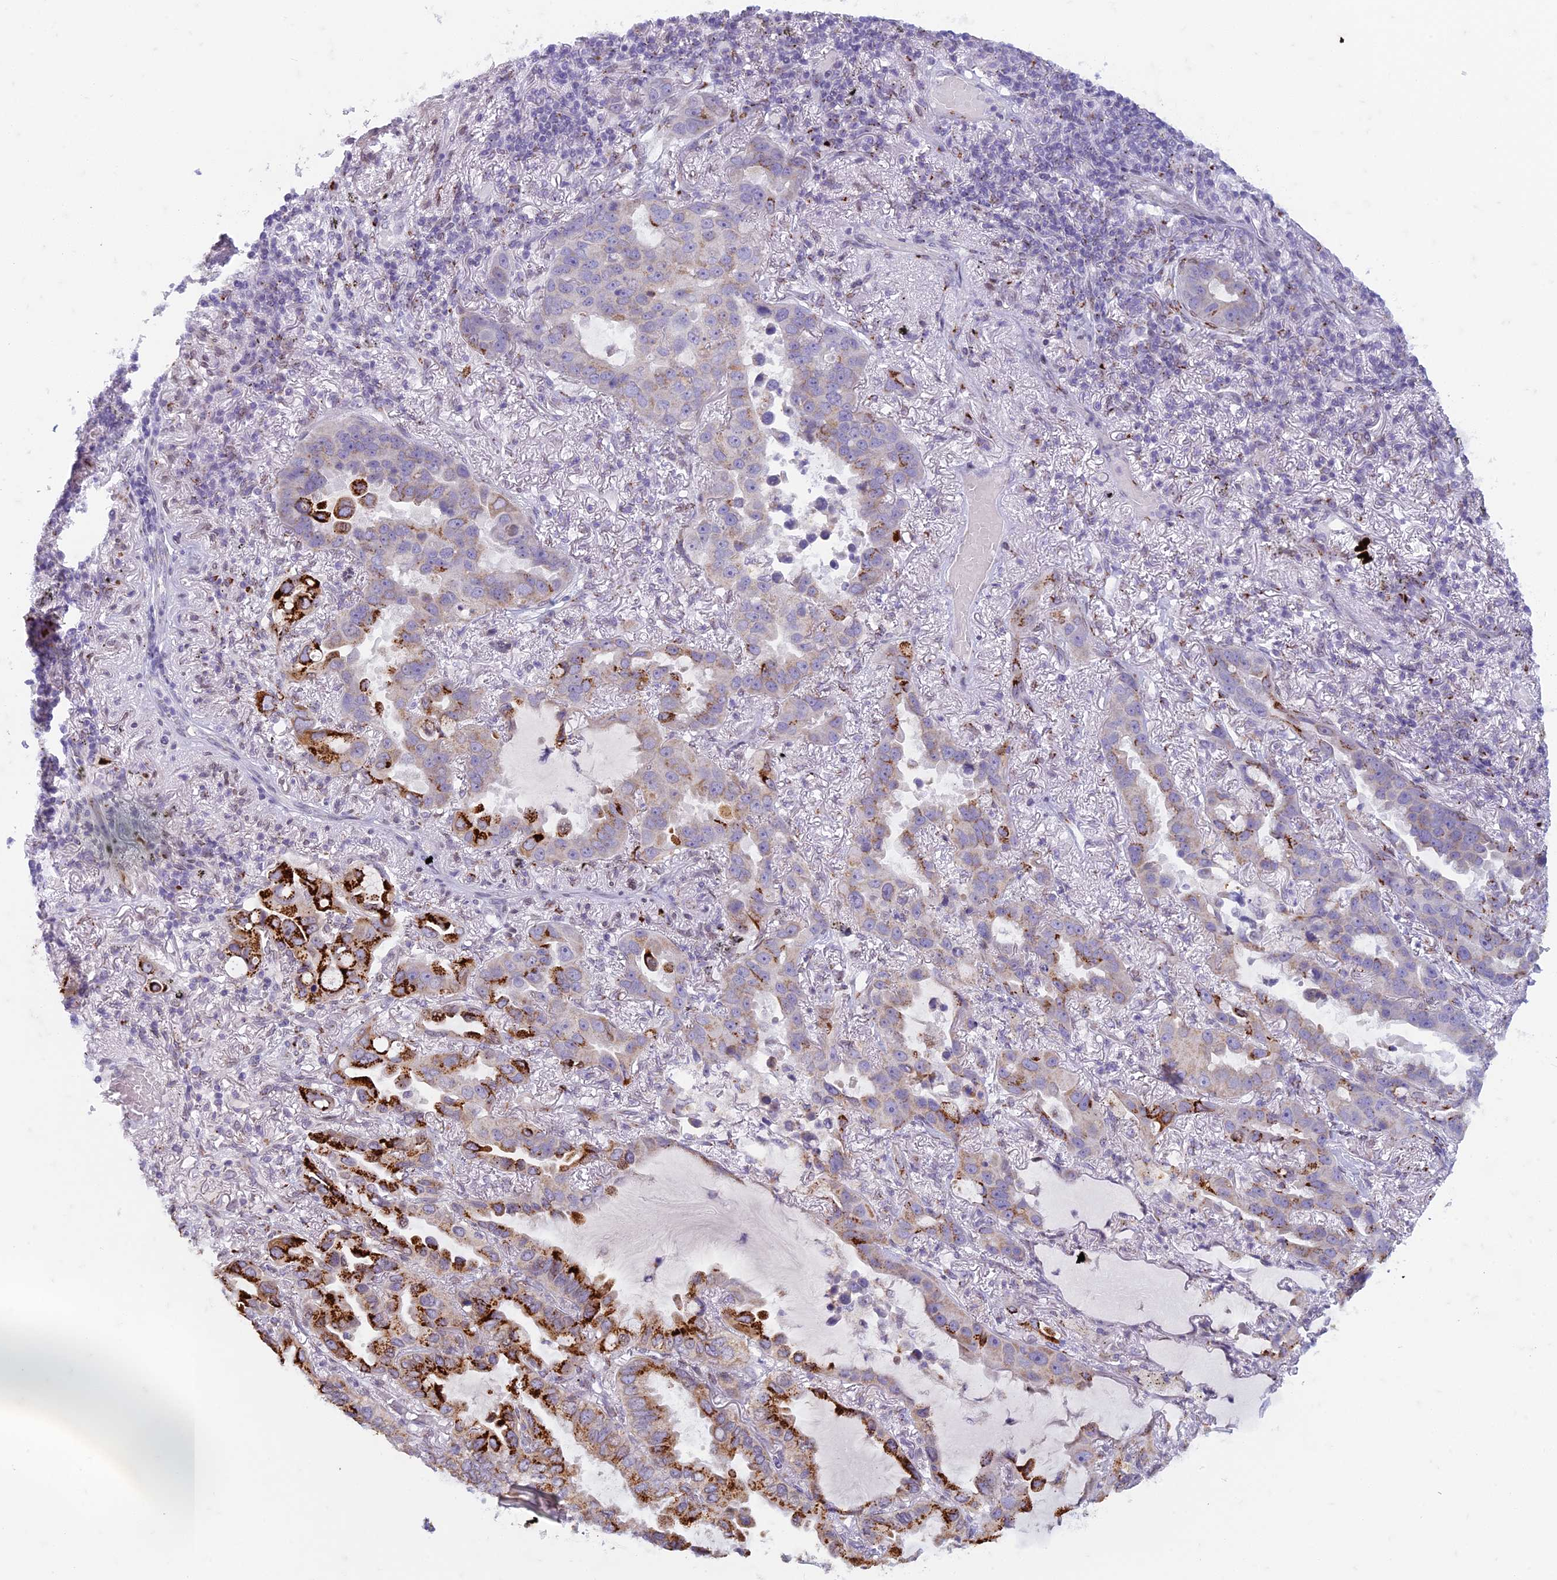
{"staining": {"intensity": "strong", "quantity": ">75%", "location": "cytoplasmic/membranous"}, "tissue": "lung cancer", "cell_type": "Tumor cells", "image_type": "cancer", "snomed": [{"axis": "morphology", "description": "Adenocarcinoma, NOS"}, {"axis": "topography", "description": "Lung"}], "caption": "IHC staining of adenocarcinoma (lung), which displays high levels of strong cytoplasmic/membranous positivity in about >75% of tumor cells indicating strong cytoplasmic/membranous protein staining. The staining was performed using DAB (brown) for protein detection and nuclei were counterstained in hematoxylin (blue).", "gene": "FAM3C", "patient": {"sex": "male", "age": 64}}